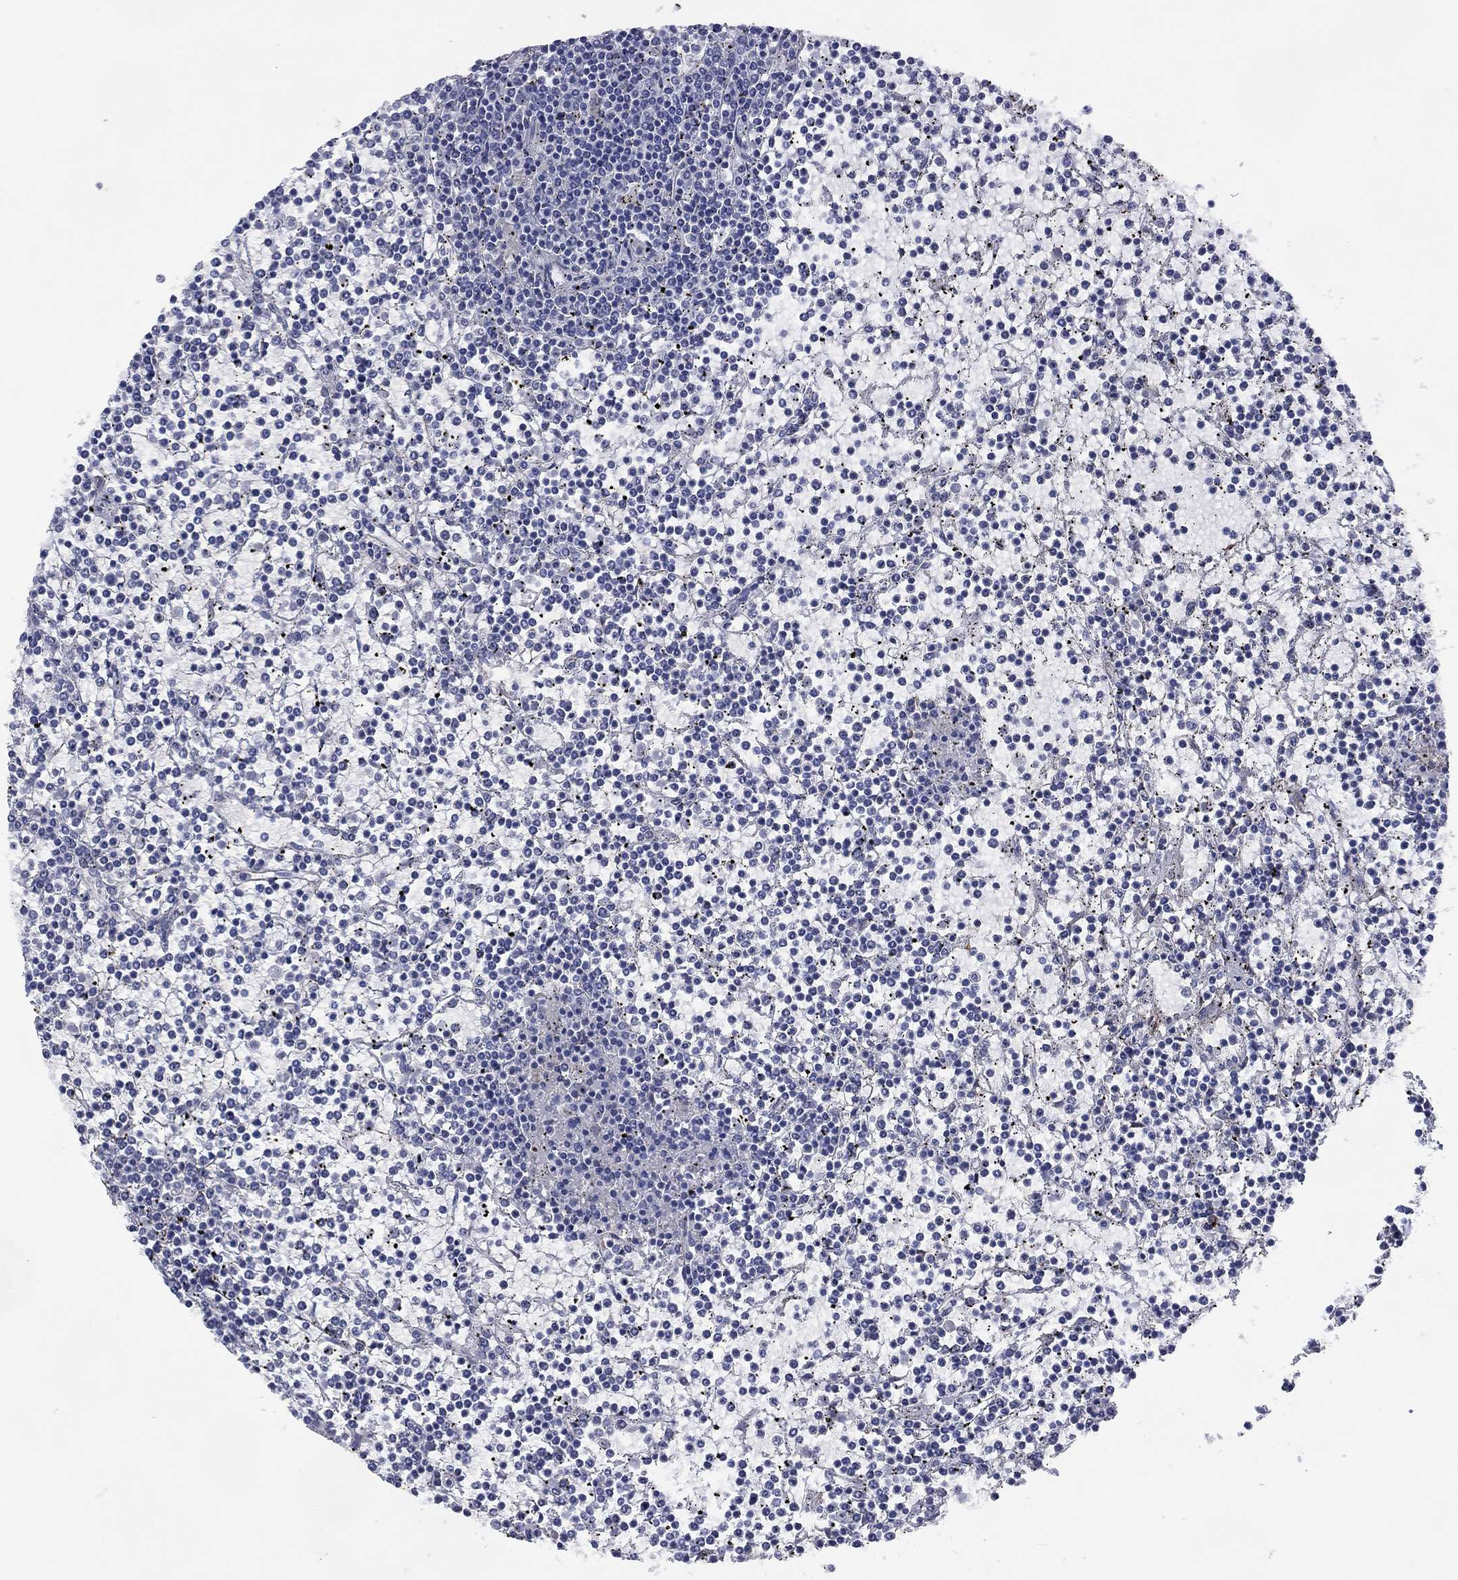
{"staining": {"intensity": "negative", "quantity": "none", "location": "none"}, "tissue": "lymphoma", "cell_type": "Tumor cells", "image_type": "cancer", "snomed": [{"axis": "morphology", "description": "Malignant lymphoma, non-Hodgkin's type, Low grade"}, {"axis": "topography", "description": "Spleen"}], "caption": "Immunohistochemical staining of human low-grade malignant lymphoma, non-Hodgkin's type exhibits no significant expression in tumor cells.", "gene": "MGST3", "patient": {"sex": "female", "age": 19}}